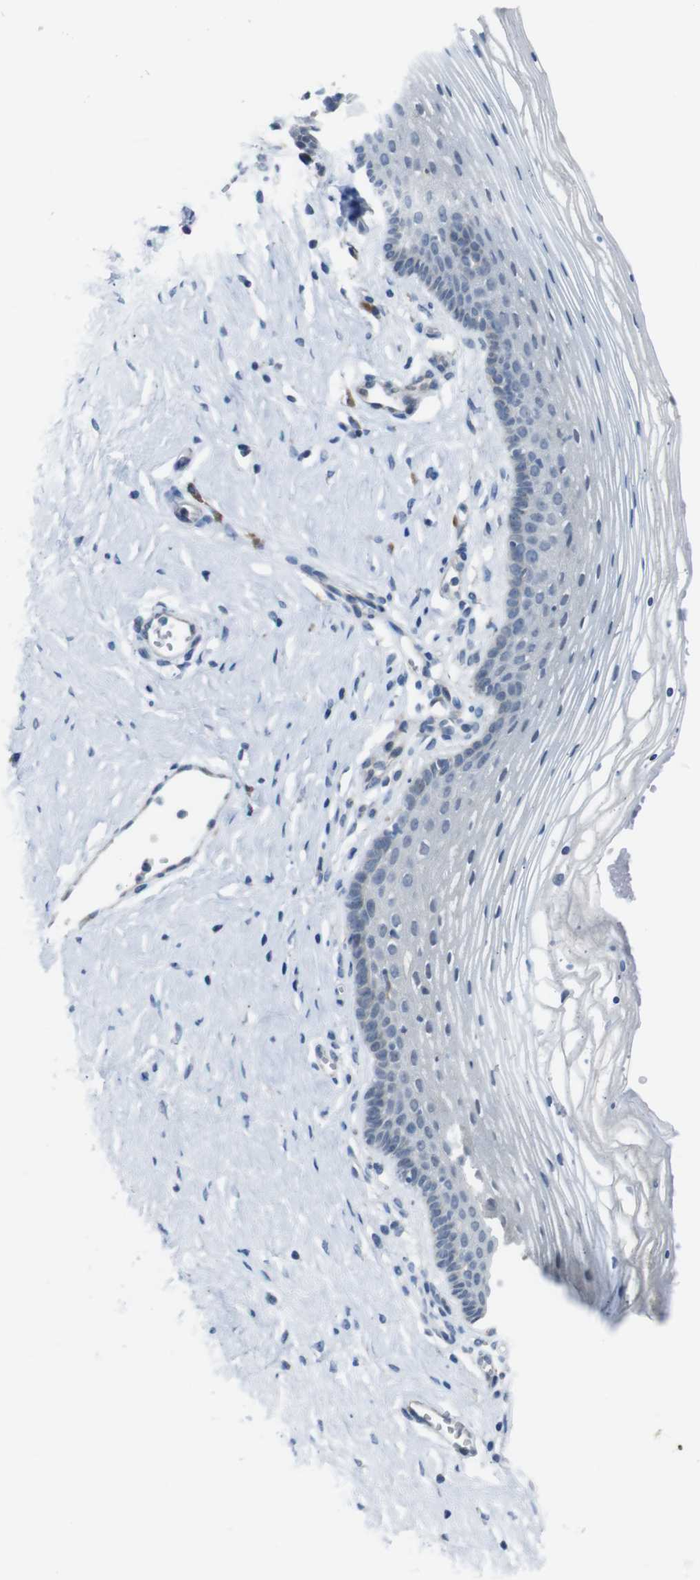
{"staining": {"intensity": "negative", "quantity": "none", "location": "none"}, "tissue": "vagina", "cell_type": "Squamous epithelial cells", "image_type": "normal", "snomed": [{"axis": "morphology", "description": "Normal tissue, NOS"}, {"axis": "topography", "description": "Vagina"}], "caption": "Immunohistochemistry (IHC) of normal vagina exhibits no positivity in squamous epithelial cells. (DAB immunohistochemistry, high magnification).", "gene": "CDH22", "patient": {"sex": "female", "age": 32}}